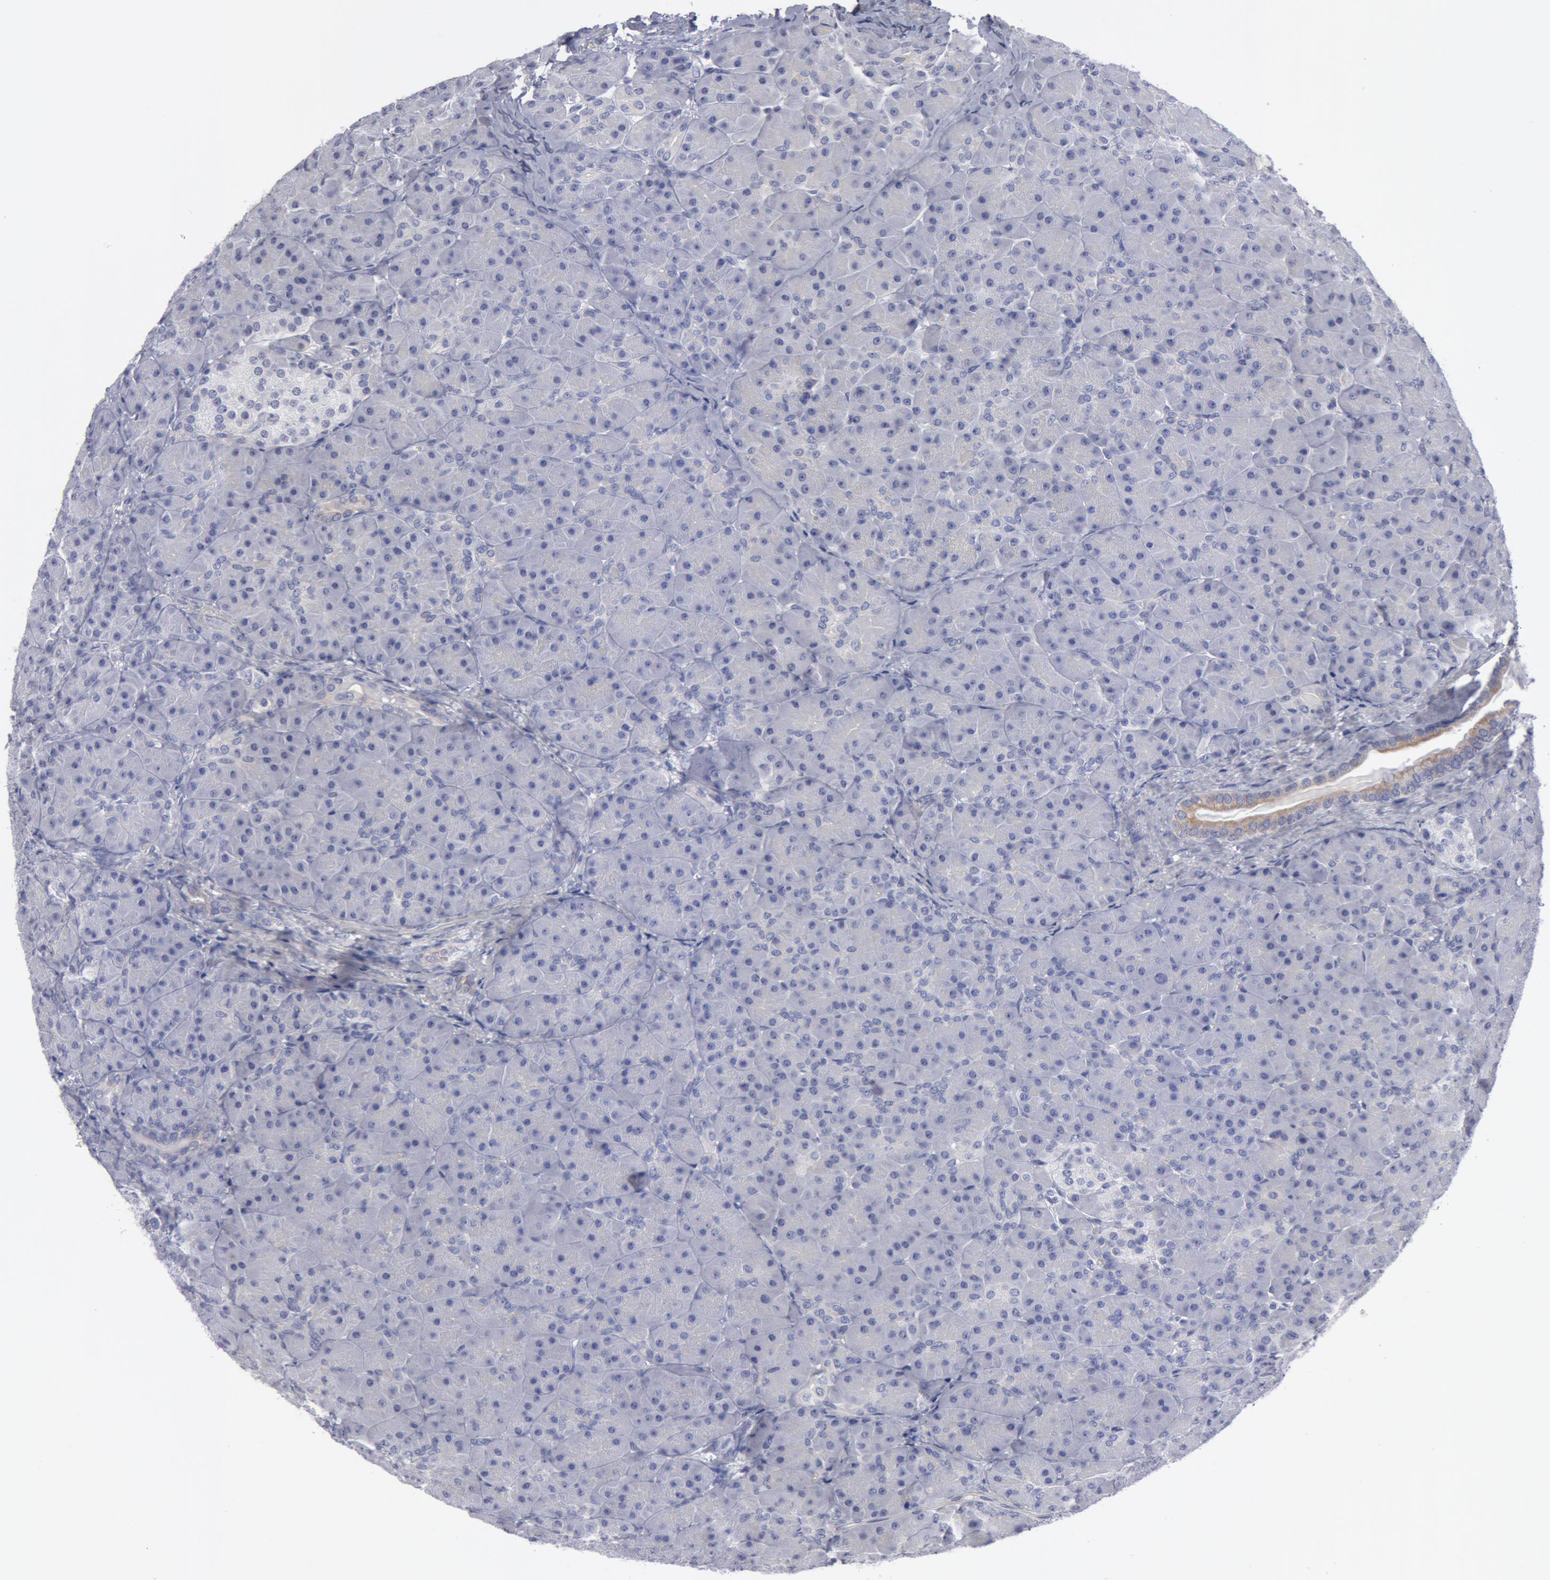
{"staining": {"intensity": "negative", "quantity": "none", "location": "none"}, "tissue": "pancreas", "cell_type": "Exocrine glandular cells", "image_type": "normal", "snomed": [{"axis": "morphology", "description": "Normal tissue, NOS"}, {"axis": "topography", "description": "Pancreas"}], "caption": "The image shows no significant positivity in exocrine glandular cells of pancreas. (Immunohistochemistry (ihc), brightfield microscopy, high magnification).", "gene": "SMC1B", "patient": {"sex": "male", "age": 66}}